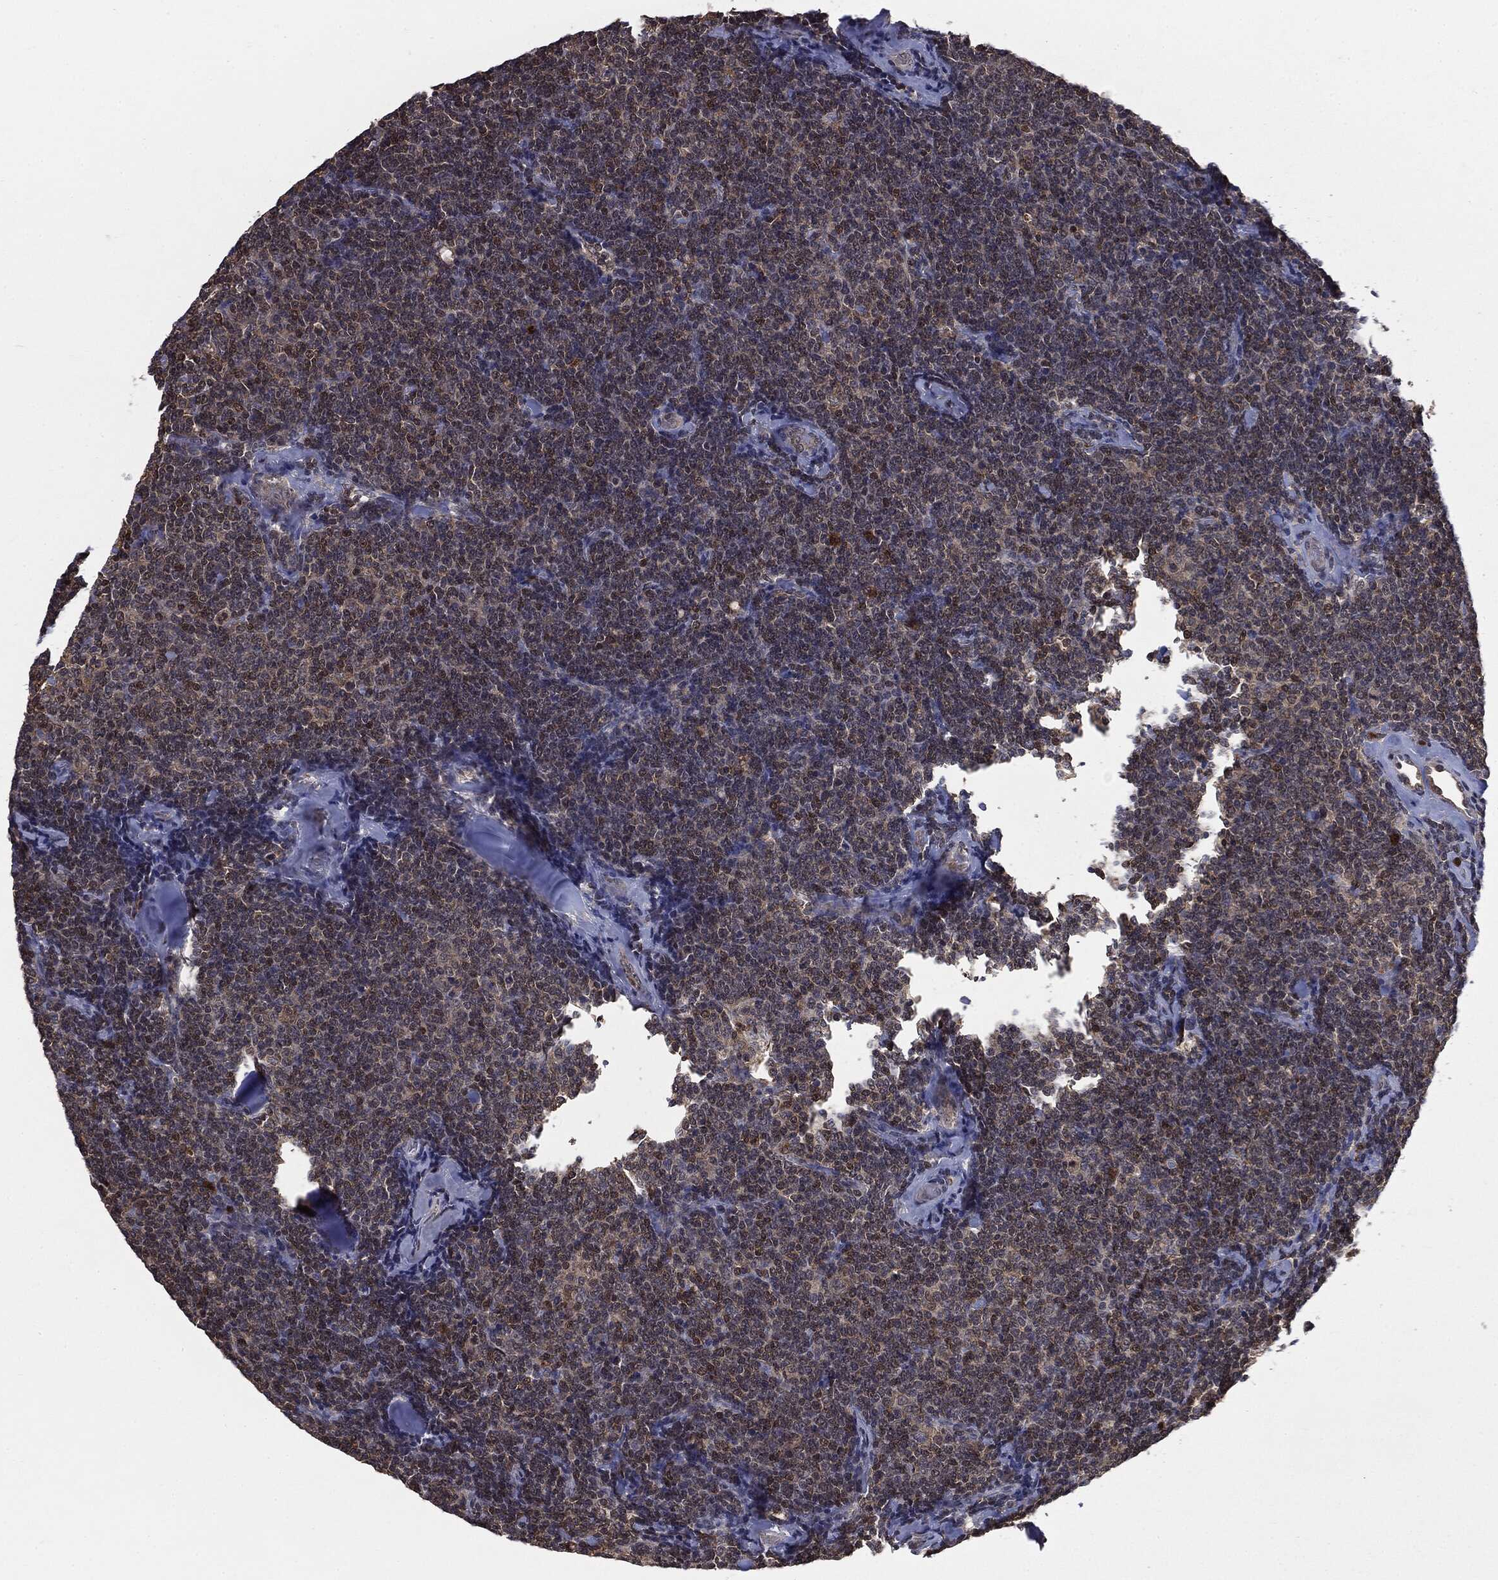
{"staining": {"intensity": "moderate", "quantity": "25%-75%", "location": "cytoplasmic/membranous,nuclear"}, "tissue": "lymphoma", "cell_type": "Tumor cells", "image_type": "cancer", "snomed": [{"axis": "morphology", "description": "Malignant lymphoma, non-Hodgkin's type, Low grade"}, {"axis": "topography", "description": "Lymph node"}], "caption": "Protein expression analysis of human lymphoma reveals moderate cytoplasmic/membranous and nuclear positivity in about 25%-75% of tumor cells.", "gene": "GPI", "patient": {"sex": "female", "age": 56}}